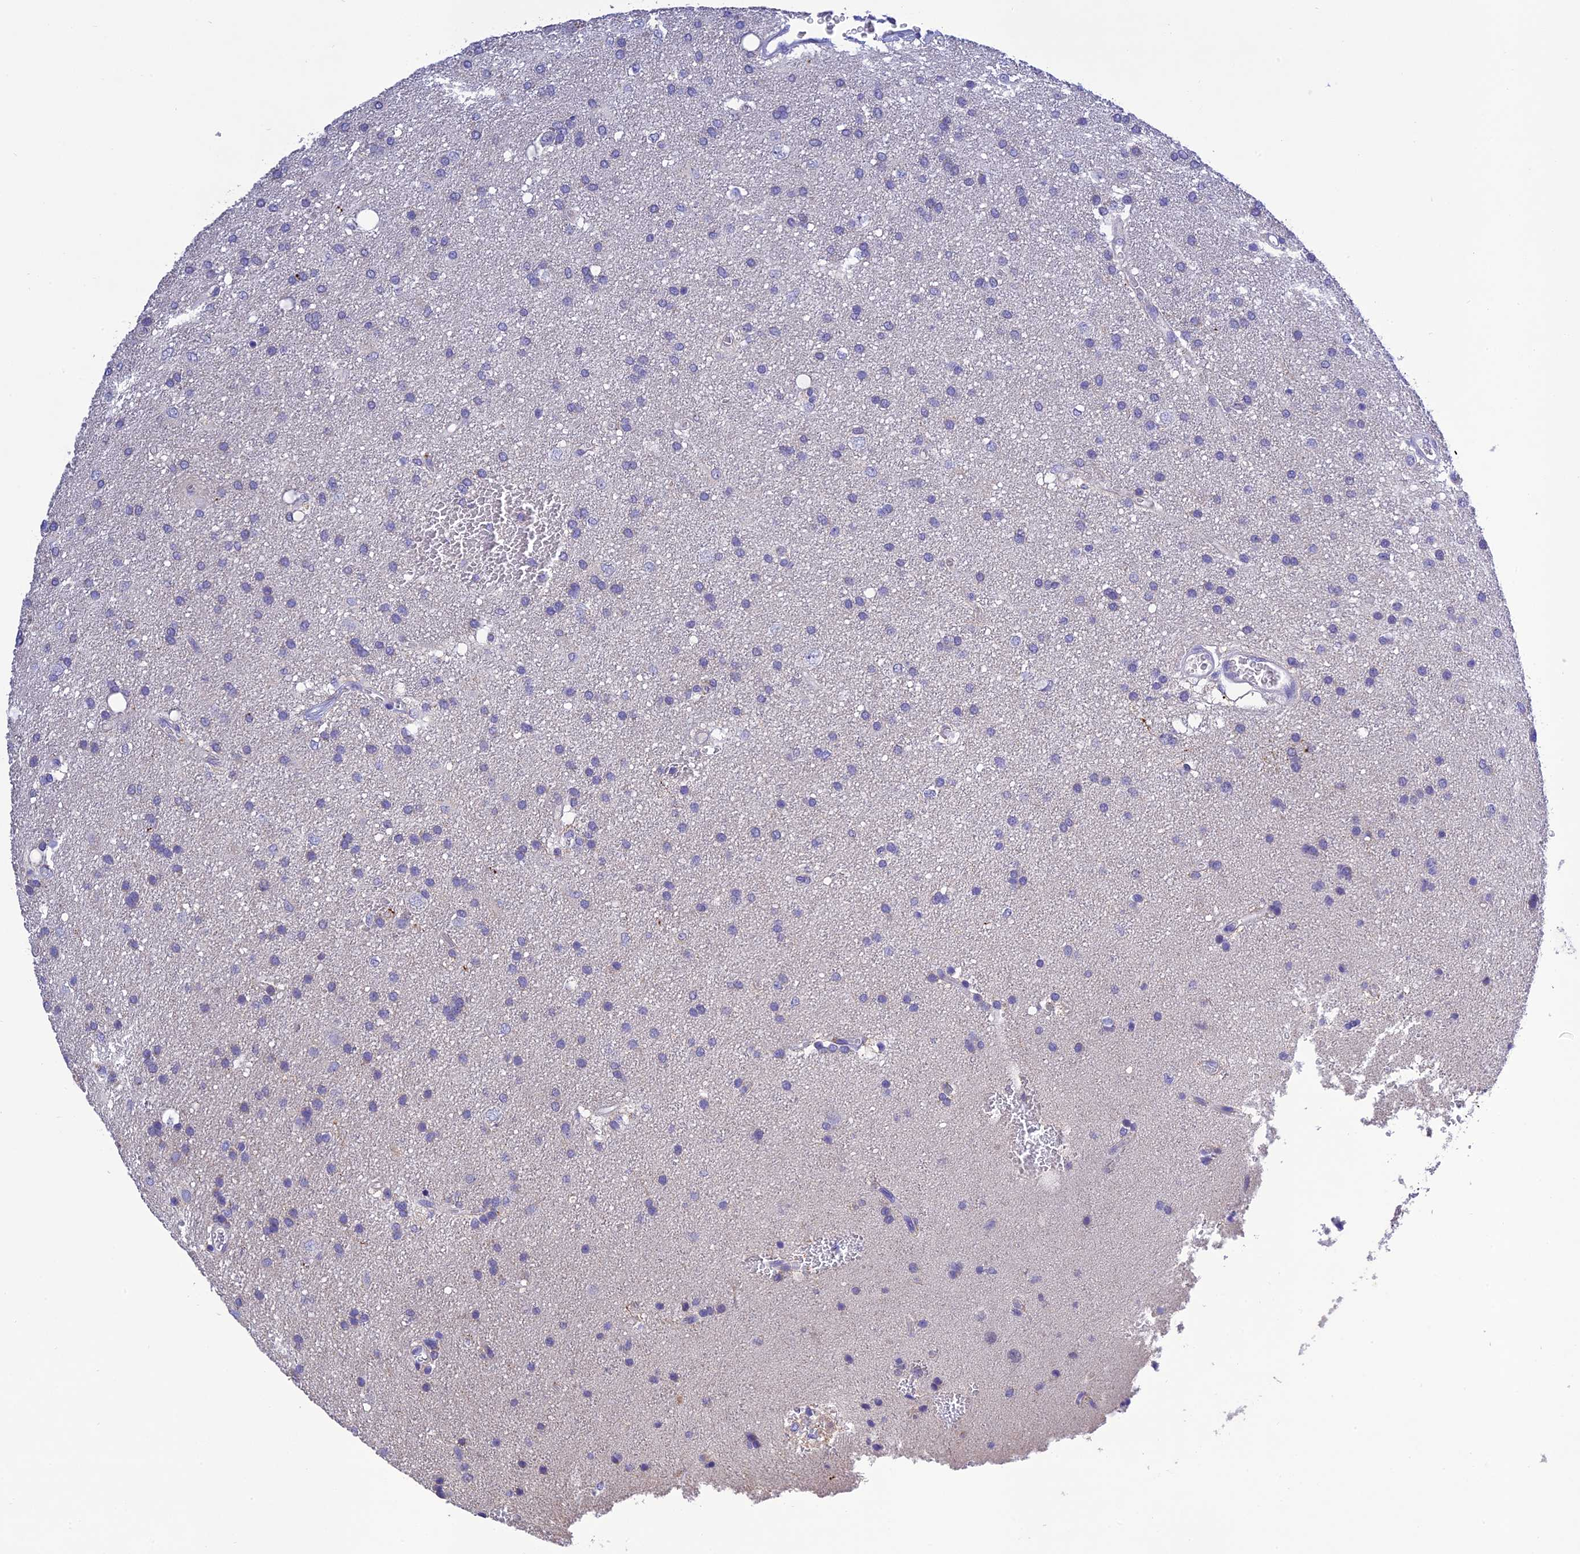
{"staining": {"intensity": "negative", "quantity": "none", "location": "none"}, "tissue": "glioma", "cell_type": "Tumor cells", "image_type": "cancer", "snomed": [{"axis": "morphology", "description": "Glioma, malignant, Low grade"}, {"axis": "topography", "description": "Brain"}], "caption": "This is an immunohistochemistry (IHC) photomicrograph of human glioma. There is no positivity in tumor cells.", "gene": "MS4A5", "patient": {"sex": "male", "age": 66}}